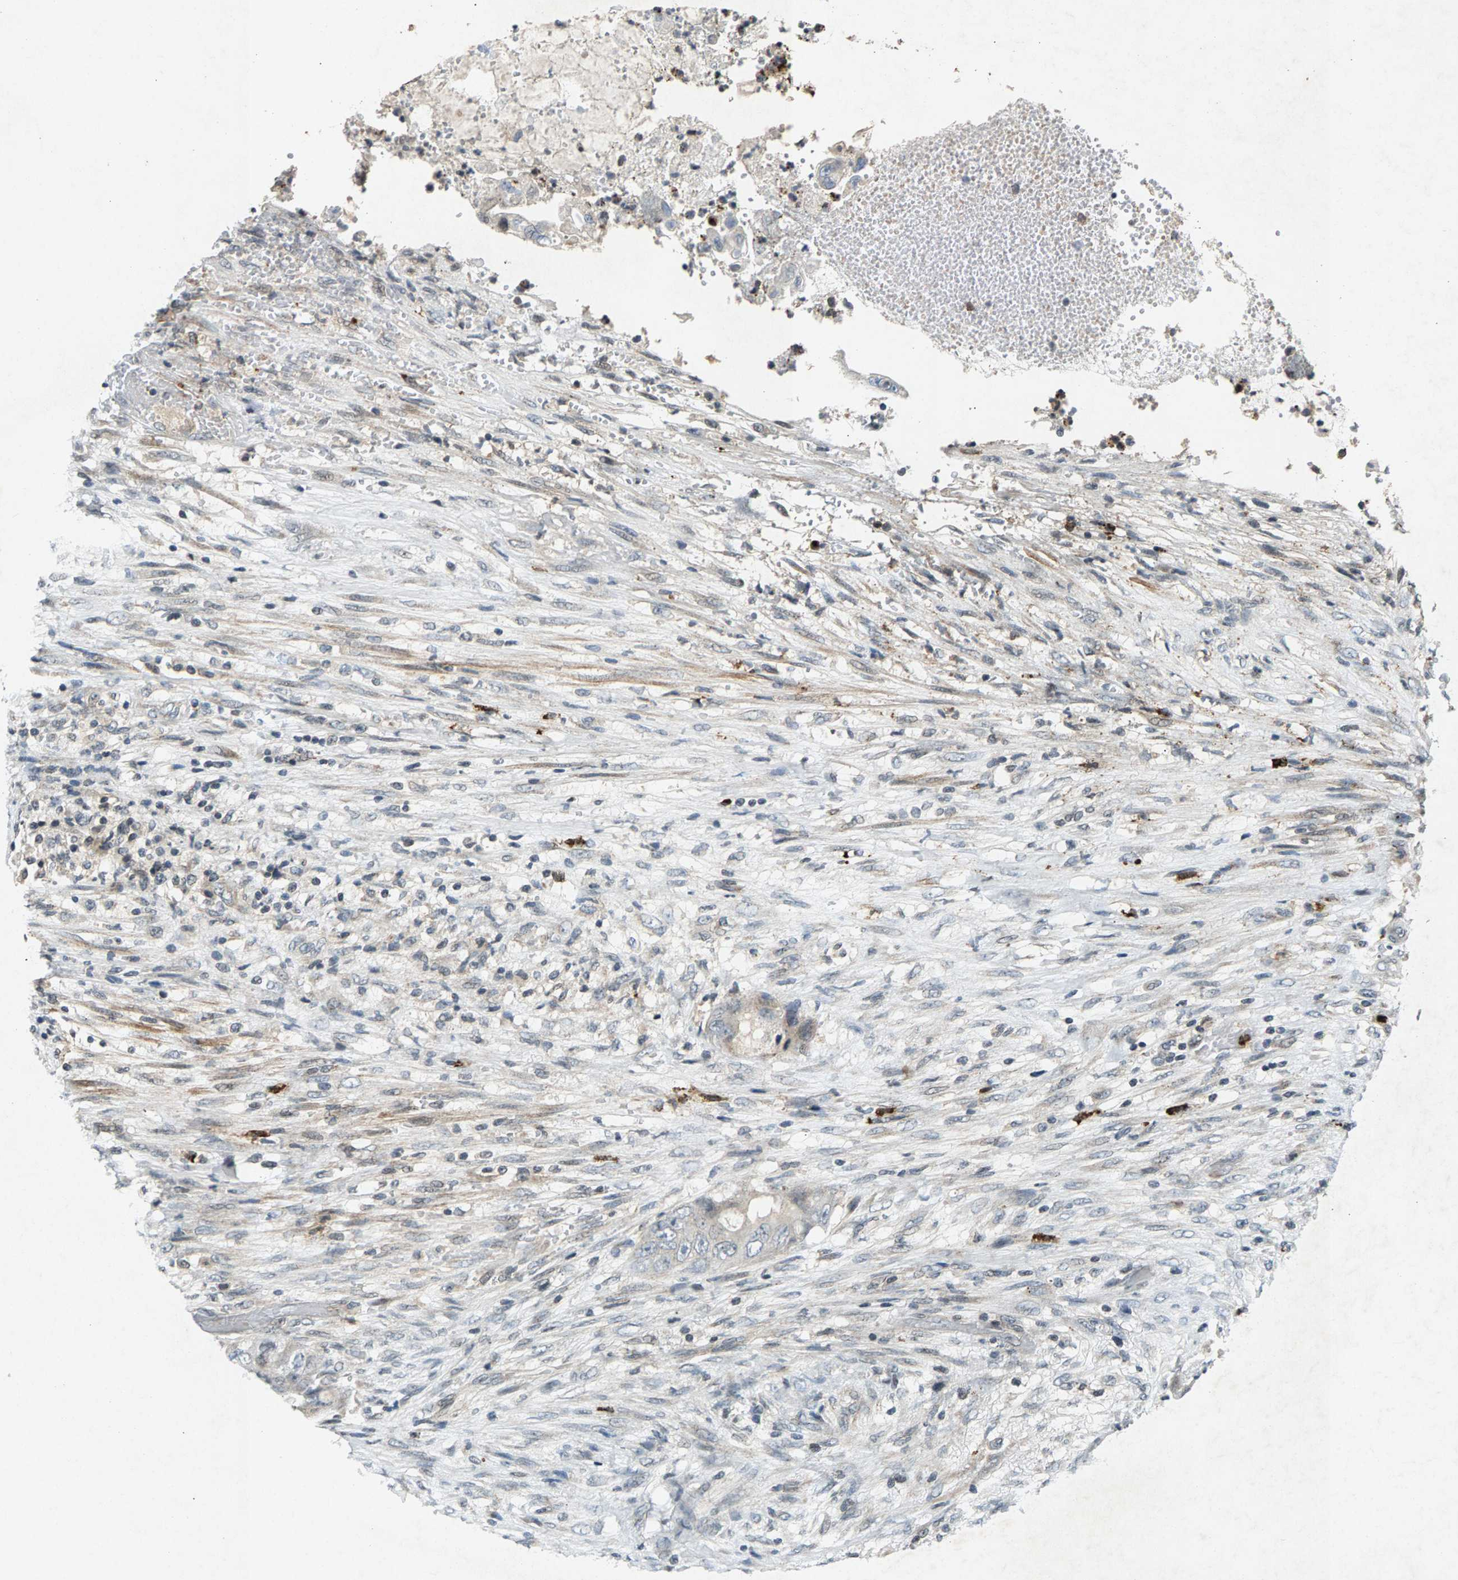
{"staining": {"intensity": "negative", "quantity": "none", "location": "none"}, "tissue": "colorectal cancer", "cell_type": "Tumor cells", "image_type": "cancer", "snomed": [{"axis": "morphology", "description": "Adenocarcinoma, NOS"}, {"axis": "topography", "description": "Rectum"}], "caption": "Immunohistochemistry (IHC) photomicrograph of neoplastic tissue: human colorectal cancer stained with DAB shows no significant protein staining in tumor cells.", "gene": "ZPR1", "patient": {"sex": "female", "age": 77}}